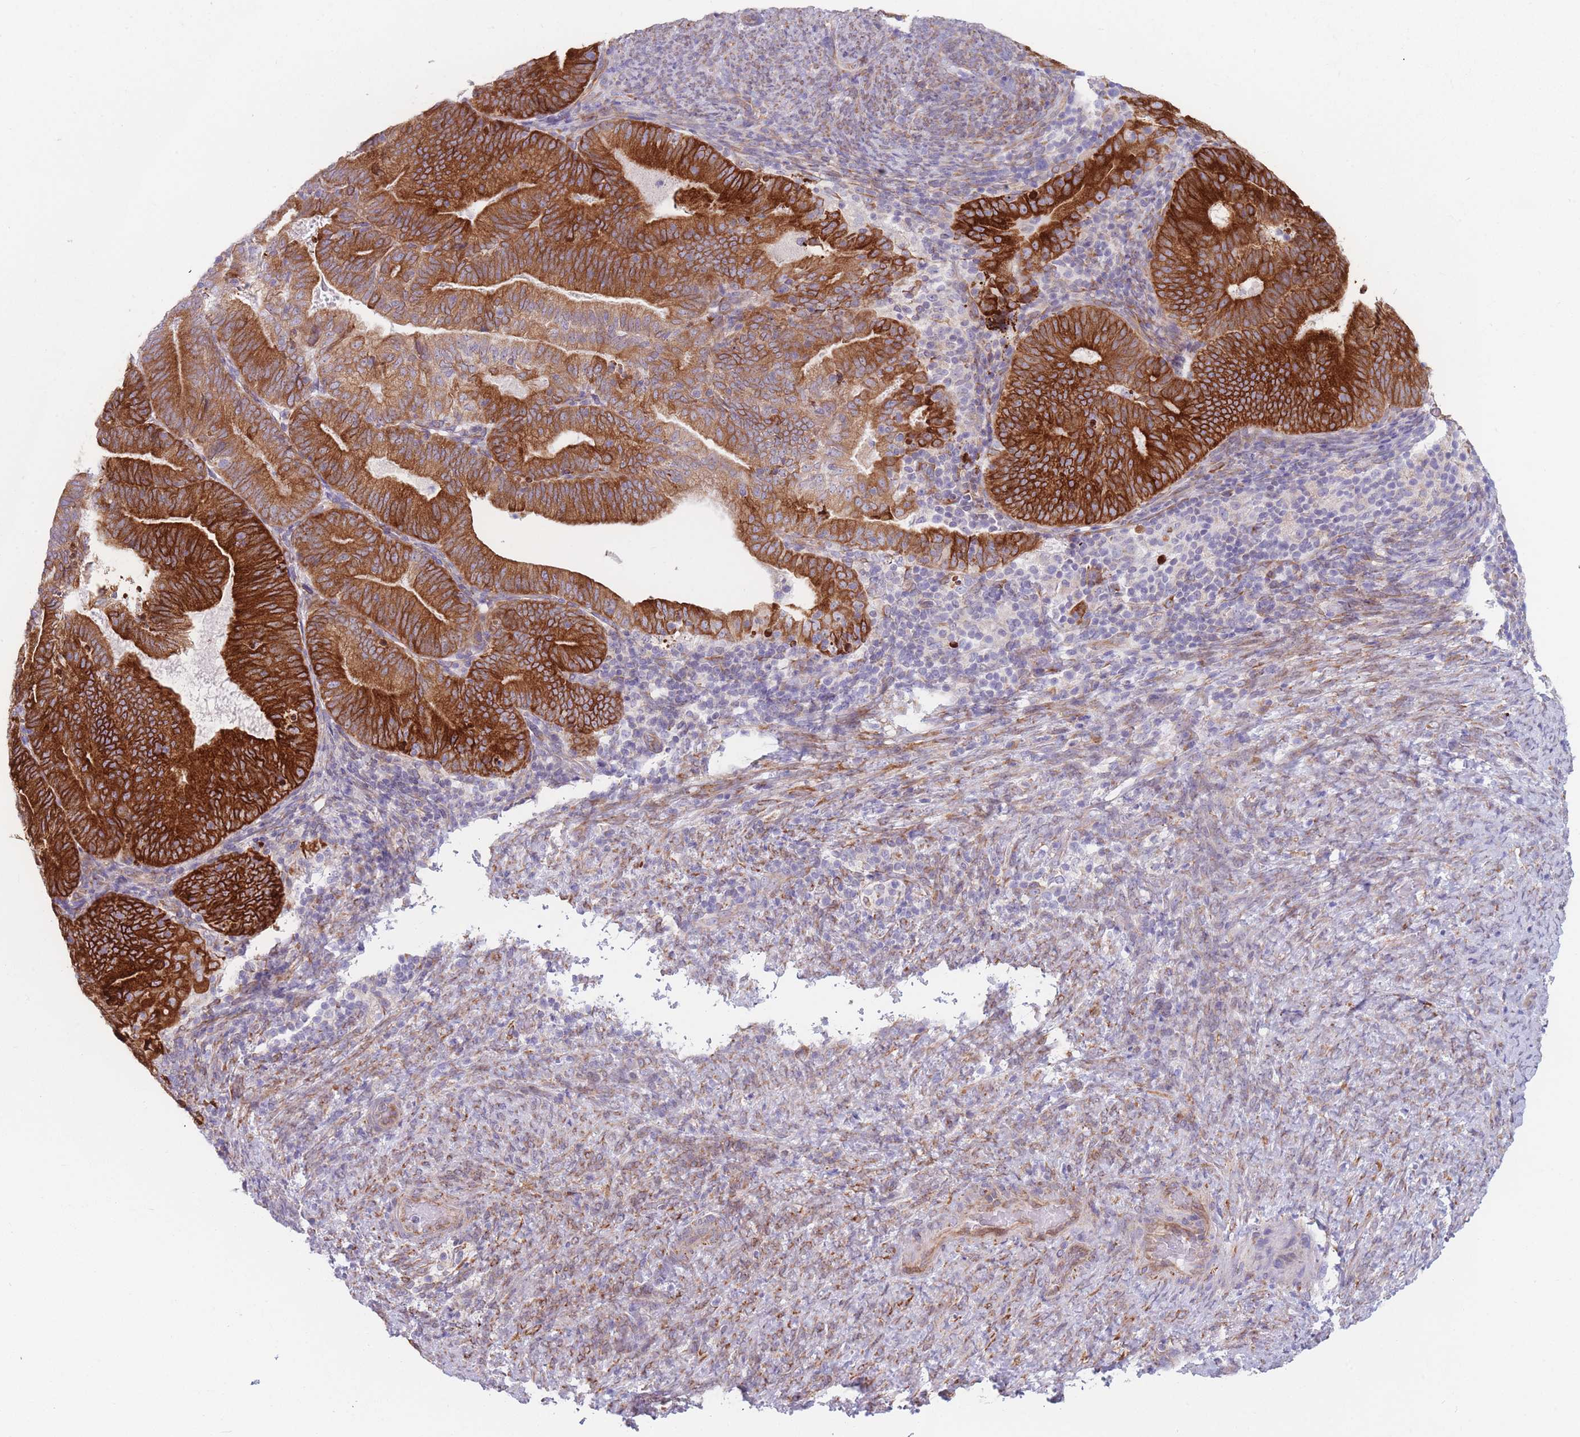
{"staining": {"intensity": "strong", "quantity": ">75%", "location": "cytoplasmic/membranous"}, "tissue": "endometrial cancer", "cell_type": "Tumor cells", "image_type": "cancer", "snomed": [{"axis": "morphology", "description": "Adenocarcinoma, NOS"}, {"axis": "topography", "description": "Endometrium"}], "caption": "Immunohistochemistry (IHC) photomicrograph of endometrial cancer (adenocarcinoma) stained for a protein (brown), which demonstrates high levels of strong cytoplasmic/membranous staining in approximately >75% of tumor cells.", "gene": "AK9", "patient": {"sex": "female", "age": 70}}